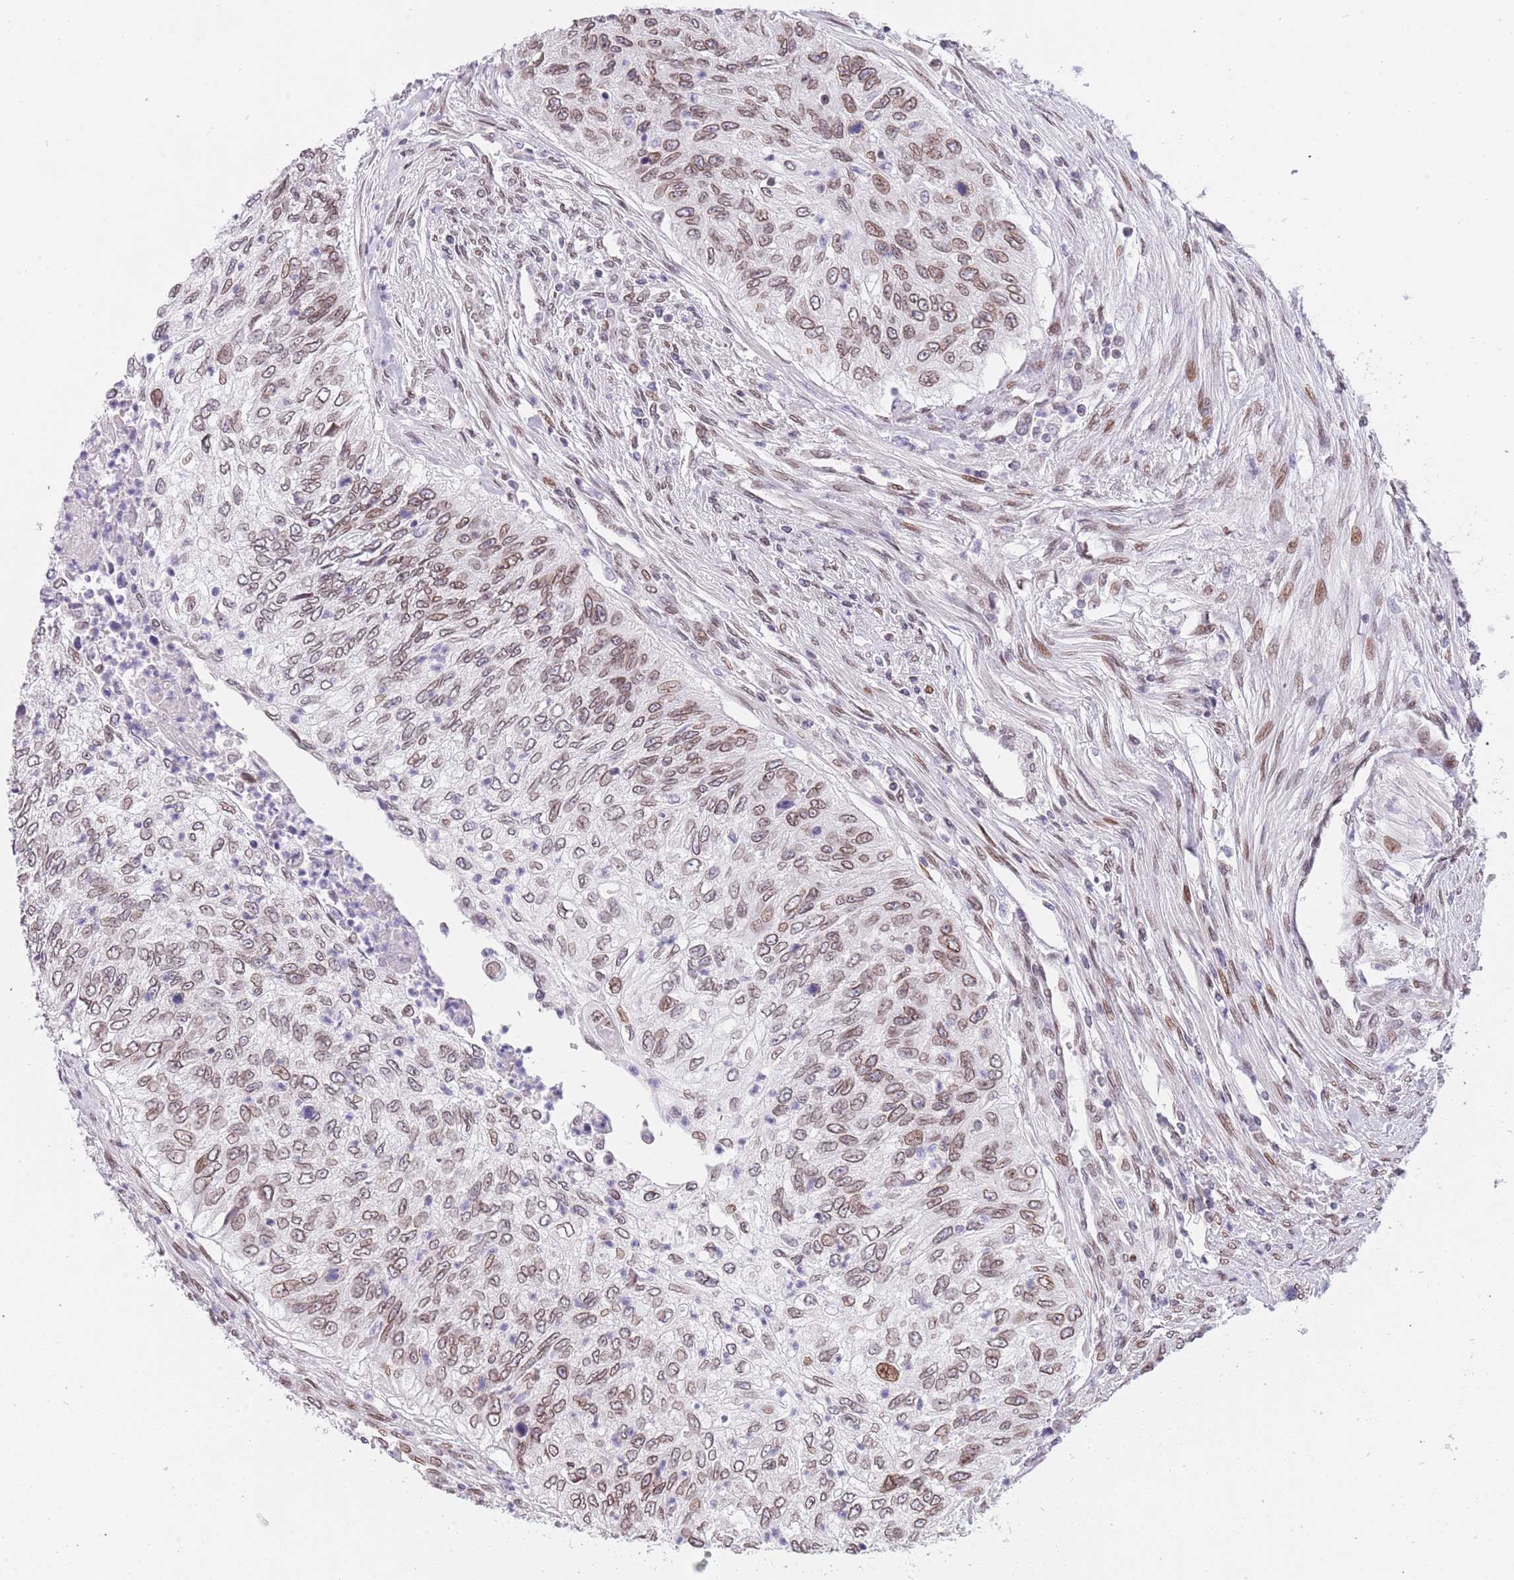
{"staining": {"intensity": "moderate", "quantity": ">75%", "location": "cytoplasmic/membranous,nuclear"}, "tissue": "urothelial cancer", "cell_type": "Tumor cells", "image_type": "cancer", "snomed": [{"axis": "morphology", "description": "Urothelial carcinoma, High grade"}, {"axis": "topography", "description": "Urinary bladder"}], "caption": "The image displays staining of urothelial carcinoma (high-grade), revealing moderate cytoplasmic/membranous and nuclear protein staining (brown color) within tumor cells. (brown staining indicates protein expression, while blue staining denotes nuclei).", "gene": "KLHDC2", "patient": {"sex": "female", "age": 60}}